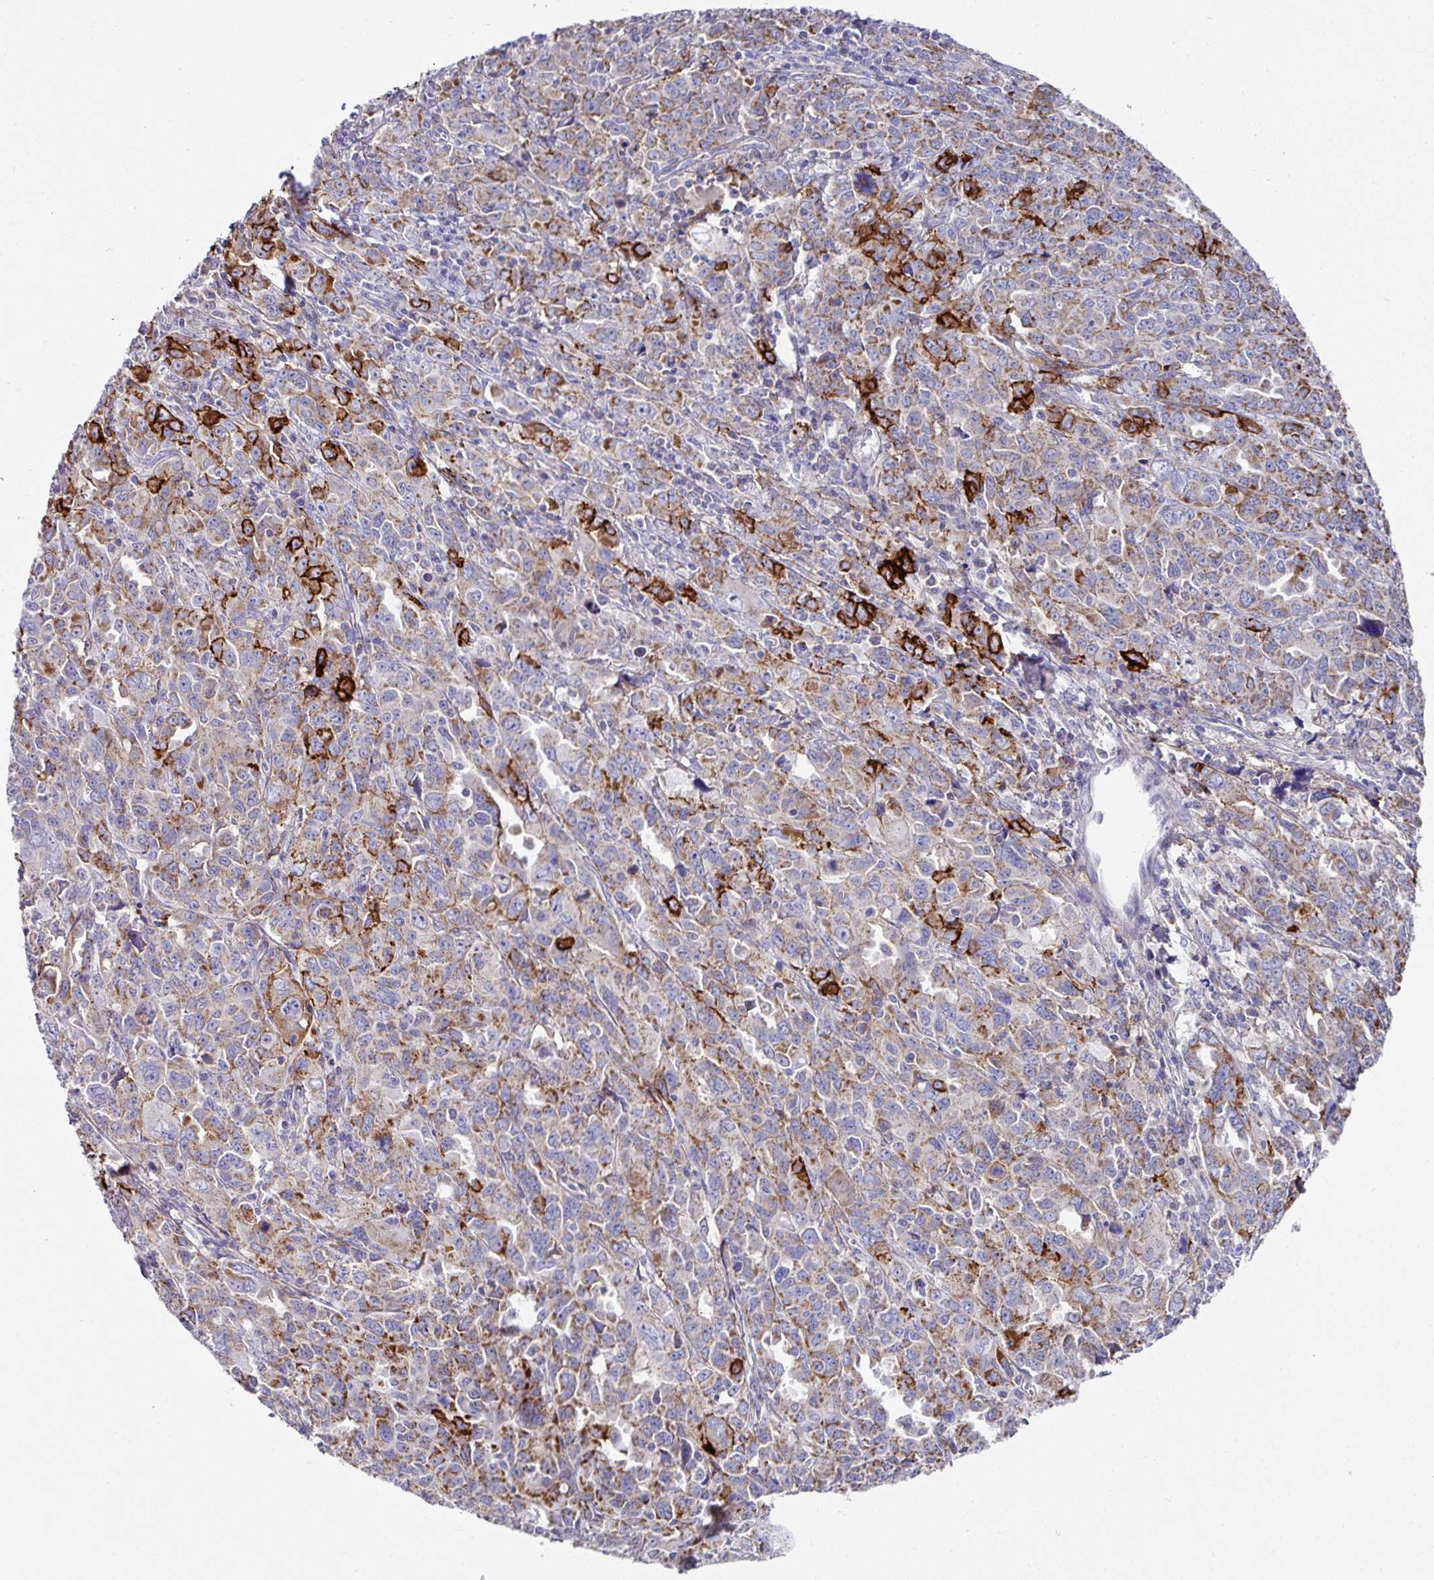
{"staining": {"intensity": "strong", "quantity": "<25%", "location": "cytoplasmic/membranous"}, "tissue": "ovarian cancer", "cell_type": "Tumor cells", "image_type": "cancer", "snomed": [{"axis": "morphology", "description": "Adenocarcinoma, NOS"}, {"axis": "morphology", "description": "Carcinoma, endometroid"}, {"axis": "topography", "description": "Ovary"}], "caption": "DAB (3,3'-diaminobenzidine) immunohistochemical staining of human endometroid carcinoma (ovarian) shows strong cytoplasmic/membranous protein staining in about <25% of tumor cells.", "gene": "CLDN1", "patient": {"sex": "female", "age": 72}}